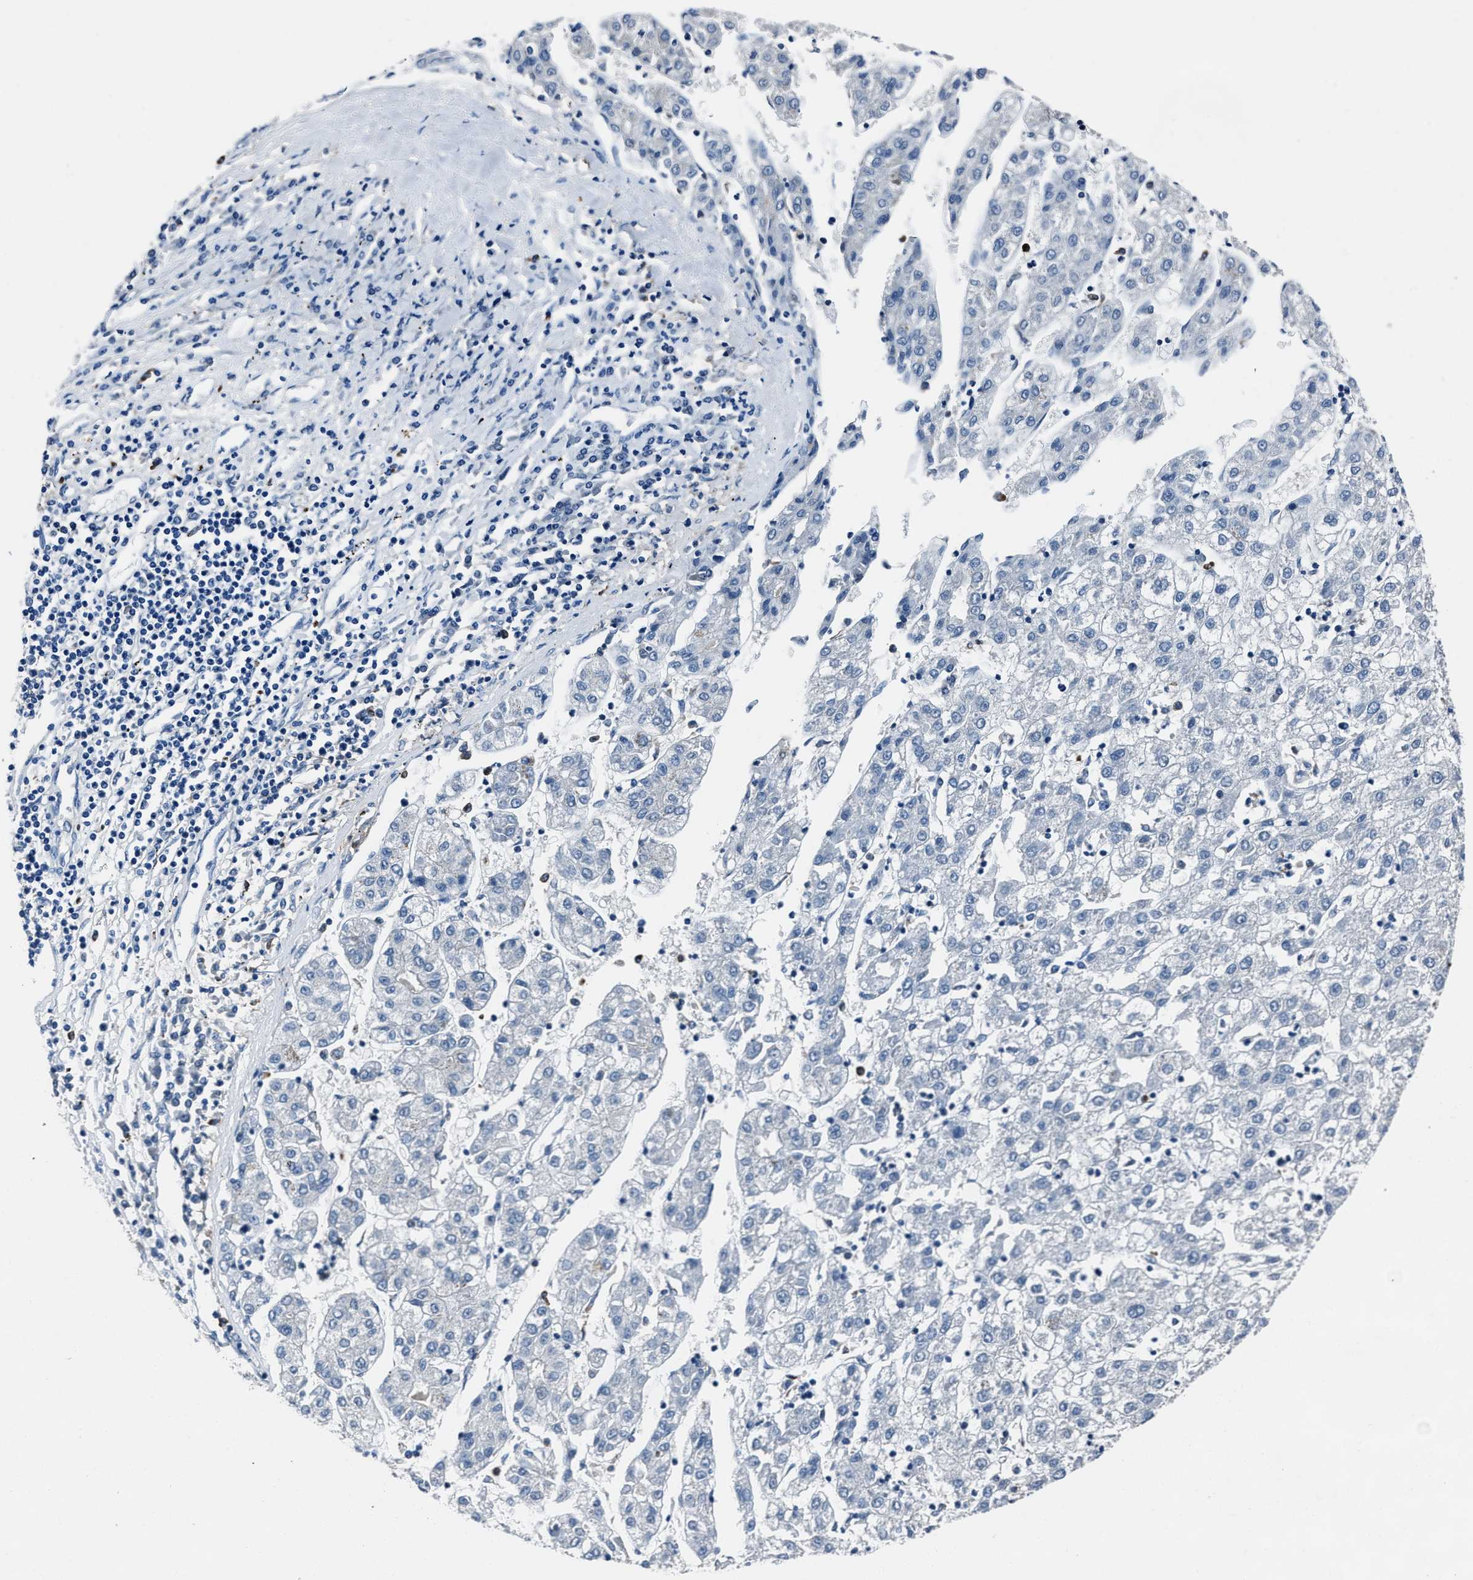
{"staining": {"intensity": "negative", "quantity": "none", "location": "none"}, "tissue": "liver cancer", "cell_type": "Tumor cells", "image_type": "cancer", "snomed": [{"axis": "morphology", "description": "Carcinoma, Hepatocellular, NOS"}, {"axis": "topography", "description": "Liver"}], "caption": "There is no significant expression in tumor cells of hepatocellular carcinoma (liver). (DAB immunohistochemistry (IHC) visualized using brightfield microscopy, high magnification).", "gene": "FGL2", "patient": {"sex": "male", "age": 72}}